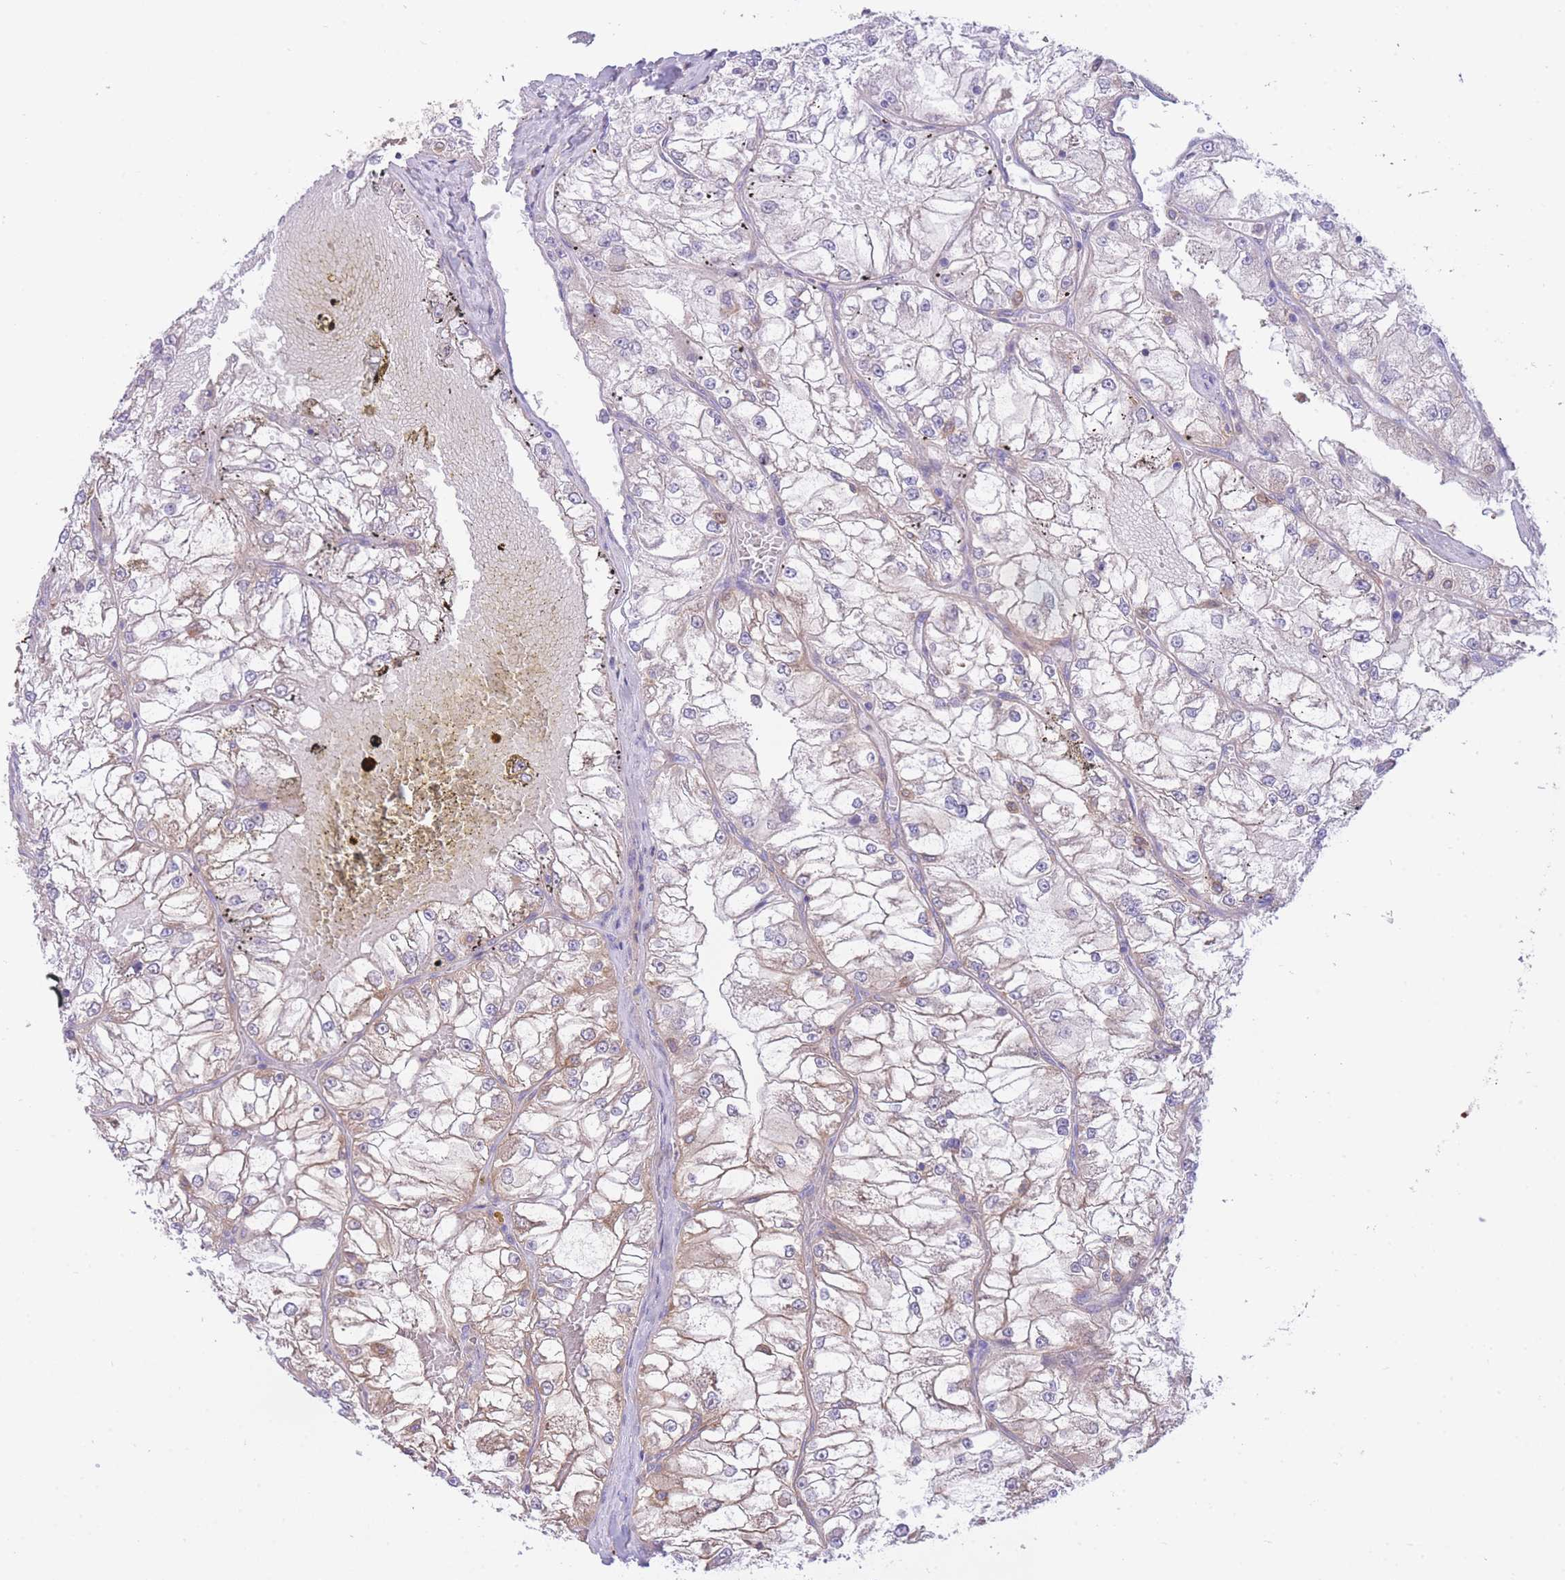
{"staining": {"intensity": "moderate", "quantity": "25%-75%", "location": "cytoplasmic/membranous"}, "tissue": "renal cancer", "cell_type": "Tumor cells", "image_type": "cancer", "snomed": [{"axis": "morphology", "description": "Adenocarcinoma, NOS"}, {"axis": "topography", "description": "Kidney"}], "caption": "A histopathology image of adenocarcinoma (renal) stained for a protein demonstrates moderate cytoplasmic/membranous brown staining in tumor cells. The staining was performed using DAB to visualize the protein expression in brown, while the nuclei were stained in blue with hematoxylin (Magnification: 20x).", "gene": "NAMPT", "patient": {"sex": "female", "age": 72}}